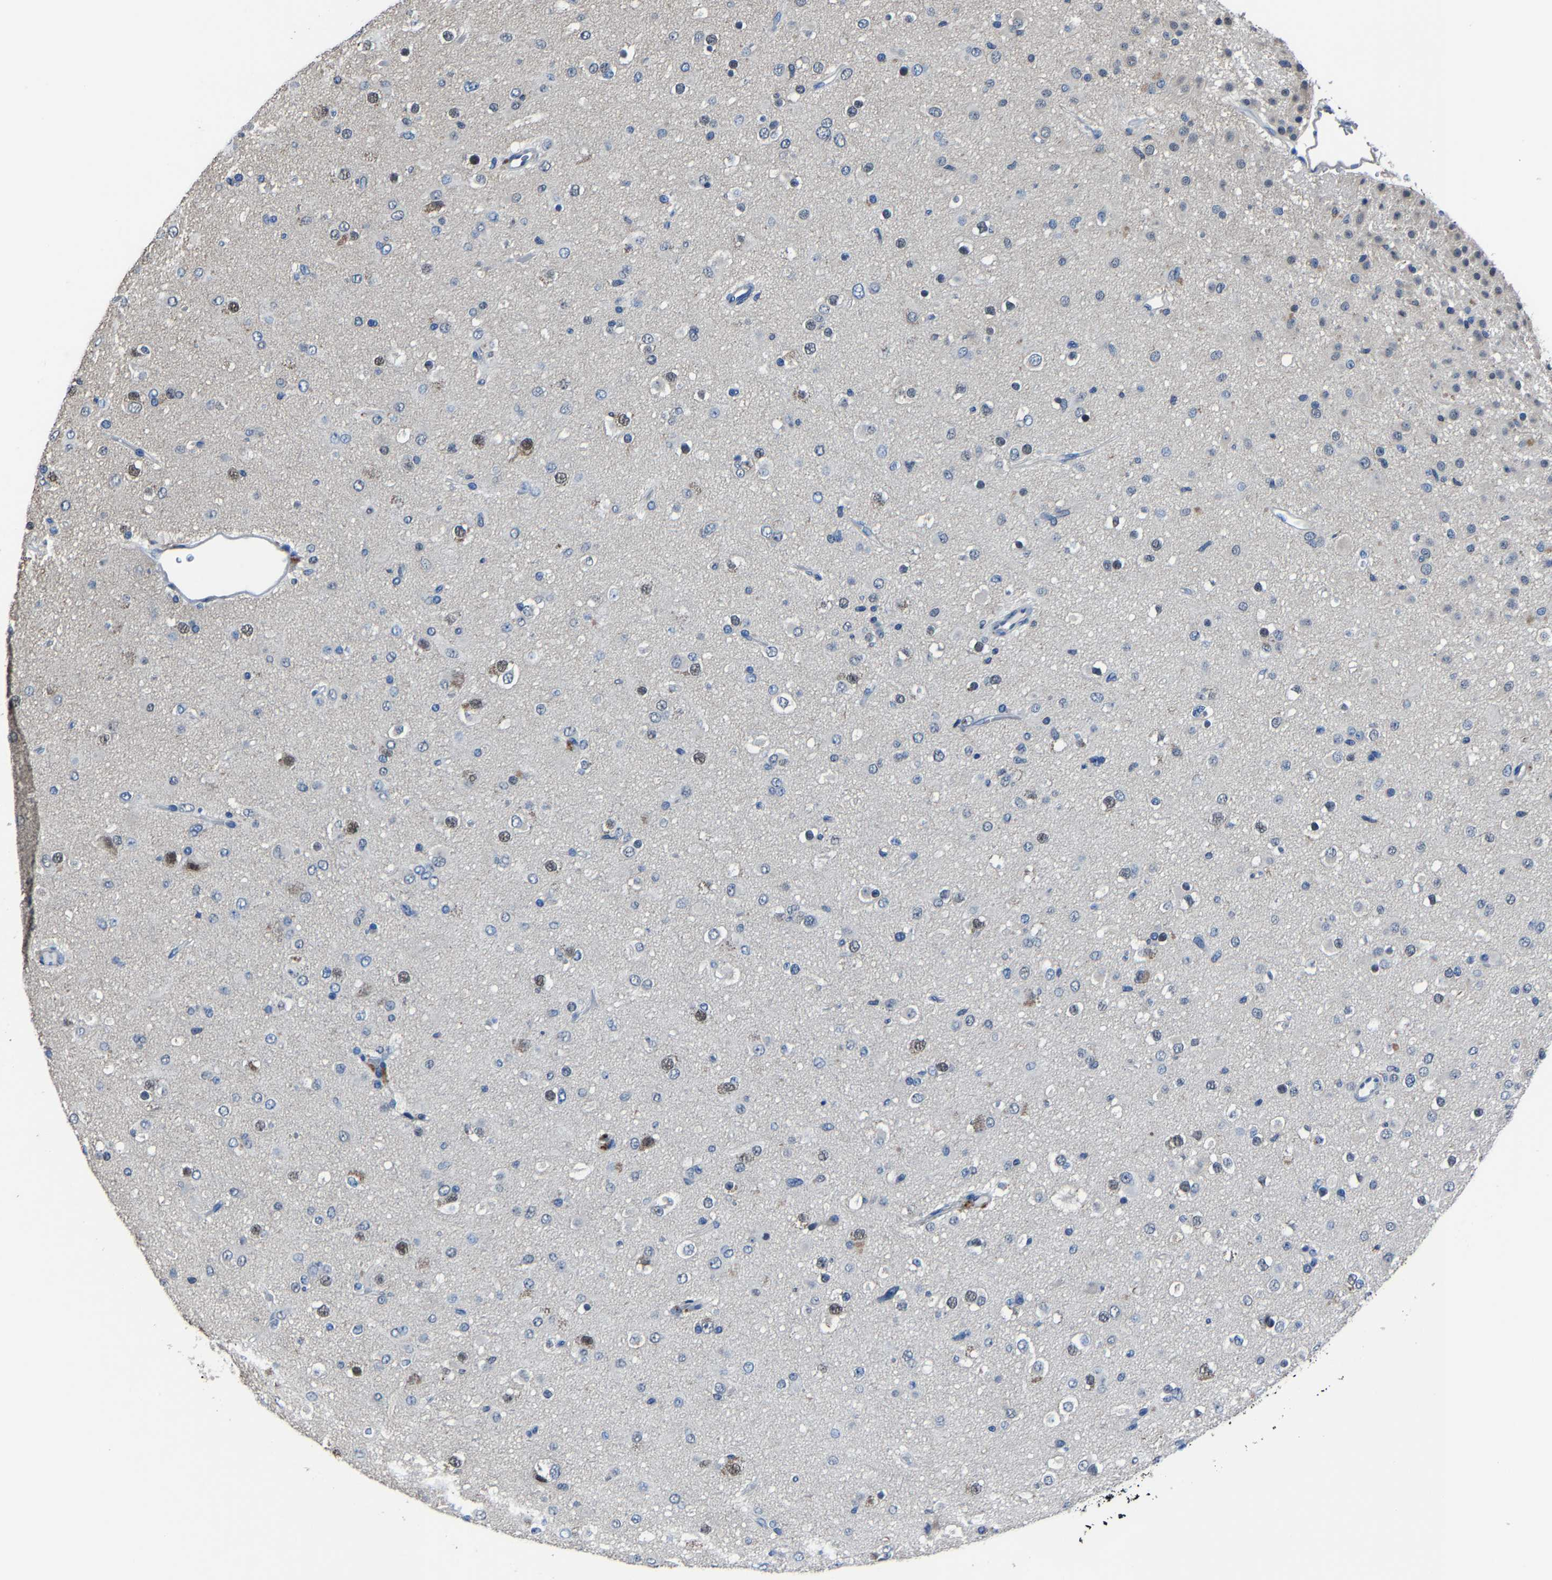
{"staining": {"intensity": "weak", "quantity": "<25%", "location": "nuclear"}, "tissue": "glioma", "cell_type": "Tumor cells", "image_type": "cancer", "snomed": [{"axis": "morphology", "description": "Glioma, malignant, Low grade"}, {"axis": "topography", "description": "Brain"}], "caption": "An IHC micrograph of glioma is shown. There is no staining in tumor cells of glioma.", "gene": "STRBP", "patient": {"sex": "male", "age": 65}}